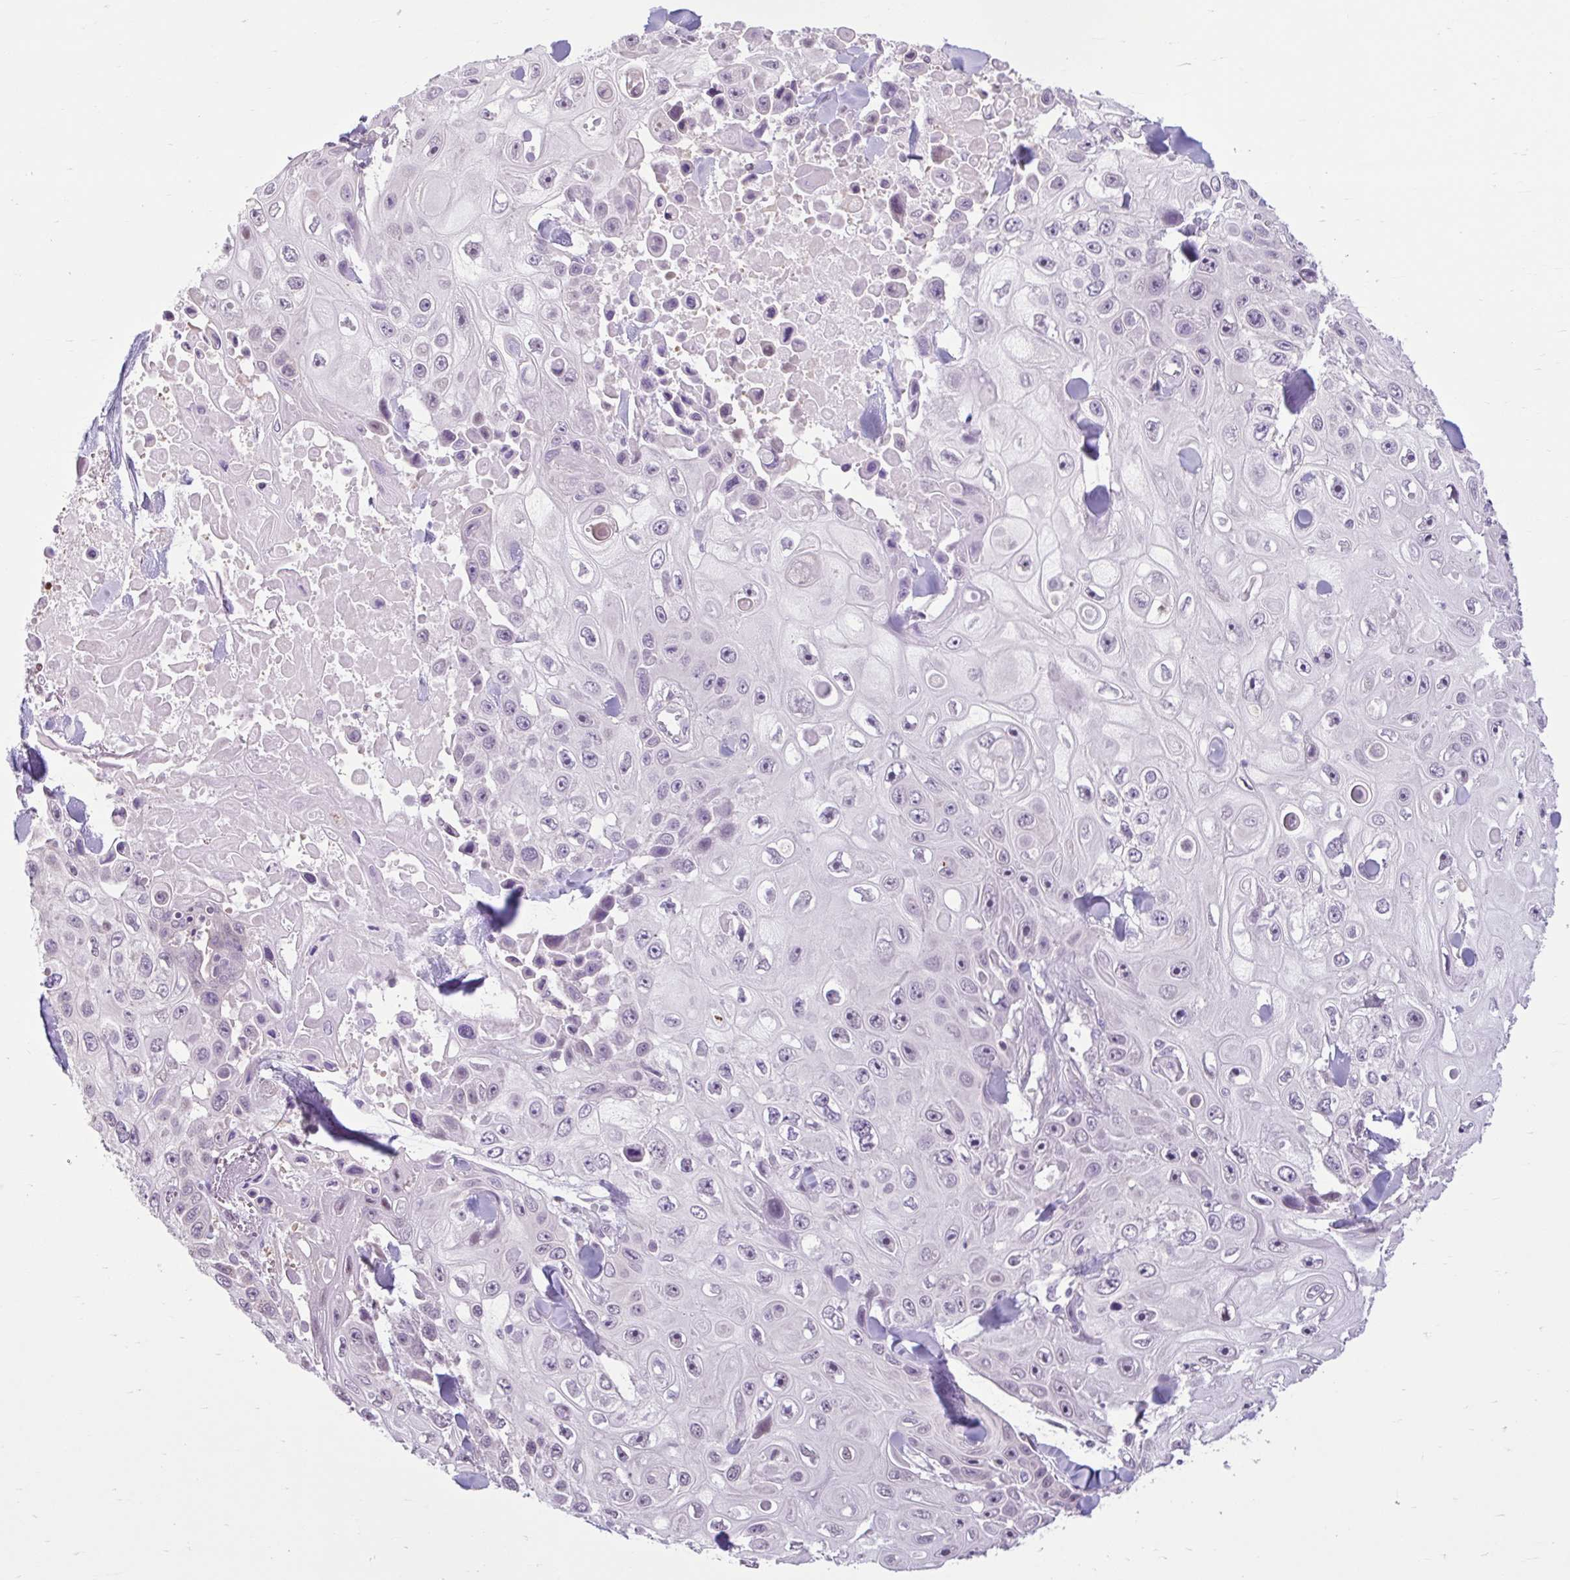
{"staining": {"intensity": "negative", "quantity": "none", "location": "none"}, "tissue": "skin cancer", "cell_type": "Tumor cells", "image_type": "cancer", "snomed": [{"axis": "morphology", "description": "Squamous cell carcinoma, NOS"}, {"axis": "topography", "description": "Skin"}], "caption": "Tumor cells show no significant expression in squamous cell carcinoma (skin).", "gene": "CDH19", "patient": {"sex": "male", "age": 82}}